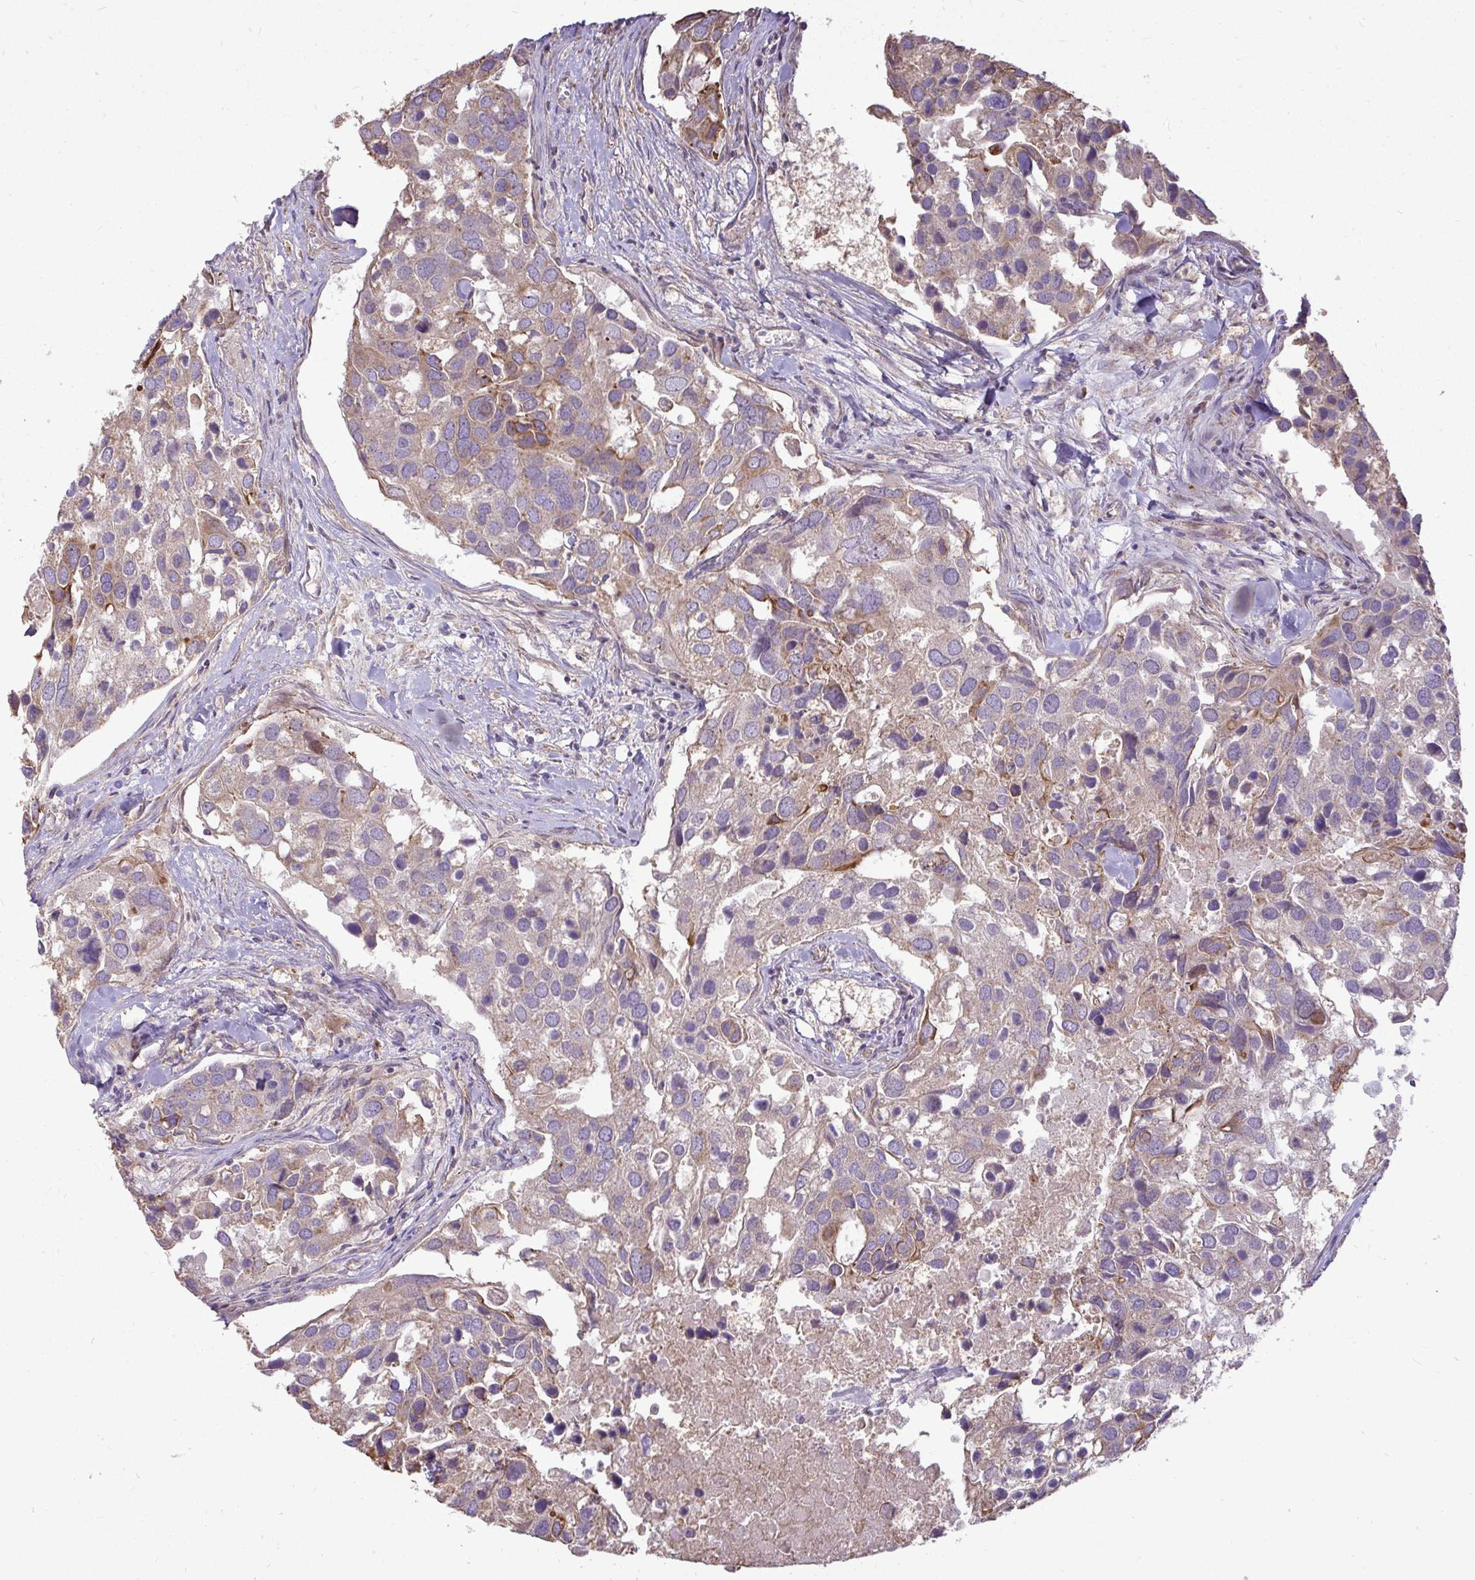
{"staining": {"intensity": "moderate", "quantity": "<25%", "location": "cytoplasmic/membranous"}, "tissue": "breast cancer", "cell_type": "Tumor cells", "image_type": "cancer", "snomed": [{"axis": "morphology", "description": "Duct carcinoma"}, {"axis": "topography", "description": "Breast"}], "caption": "IHC of infiltrating ductal carcinoma (breast) shows low levels of moderate cytoplasmic/membranous positivity in about <25% of tumor cells.", "gene": "STRIP1", "patient": {"sex": "female", "age": 83}}